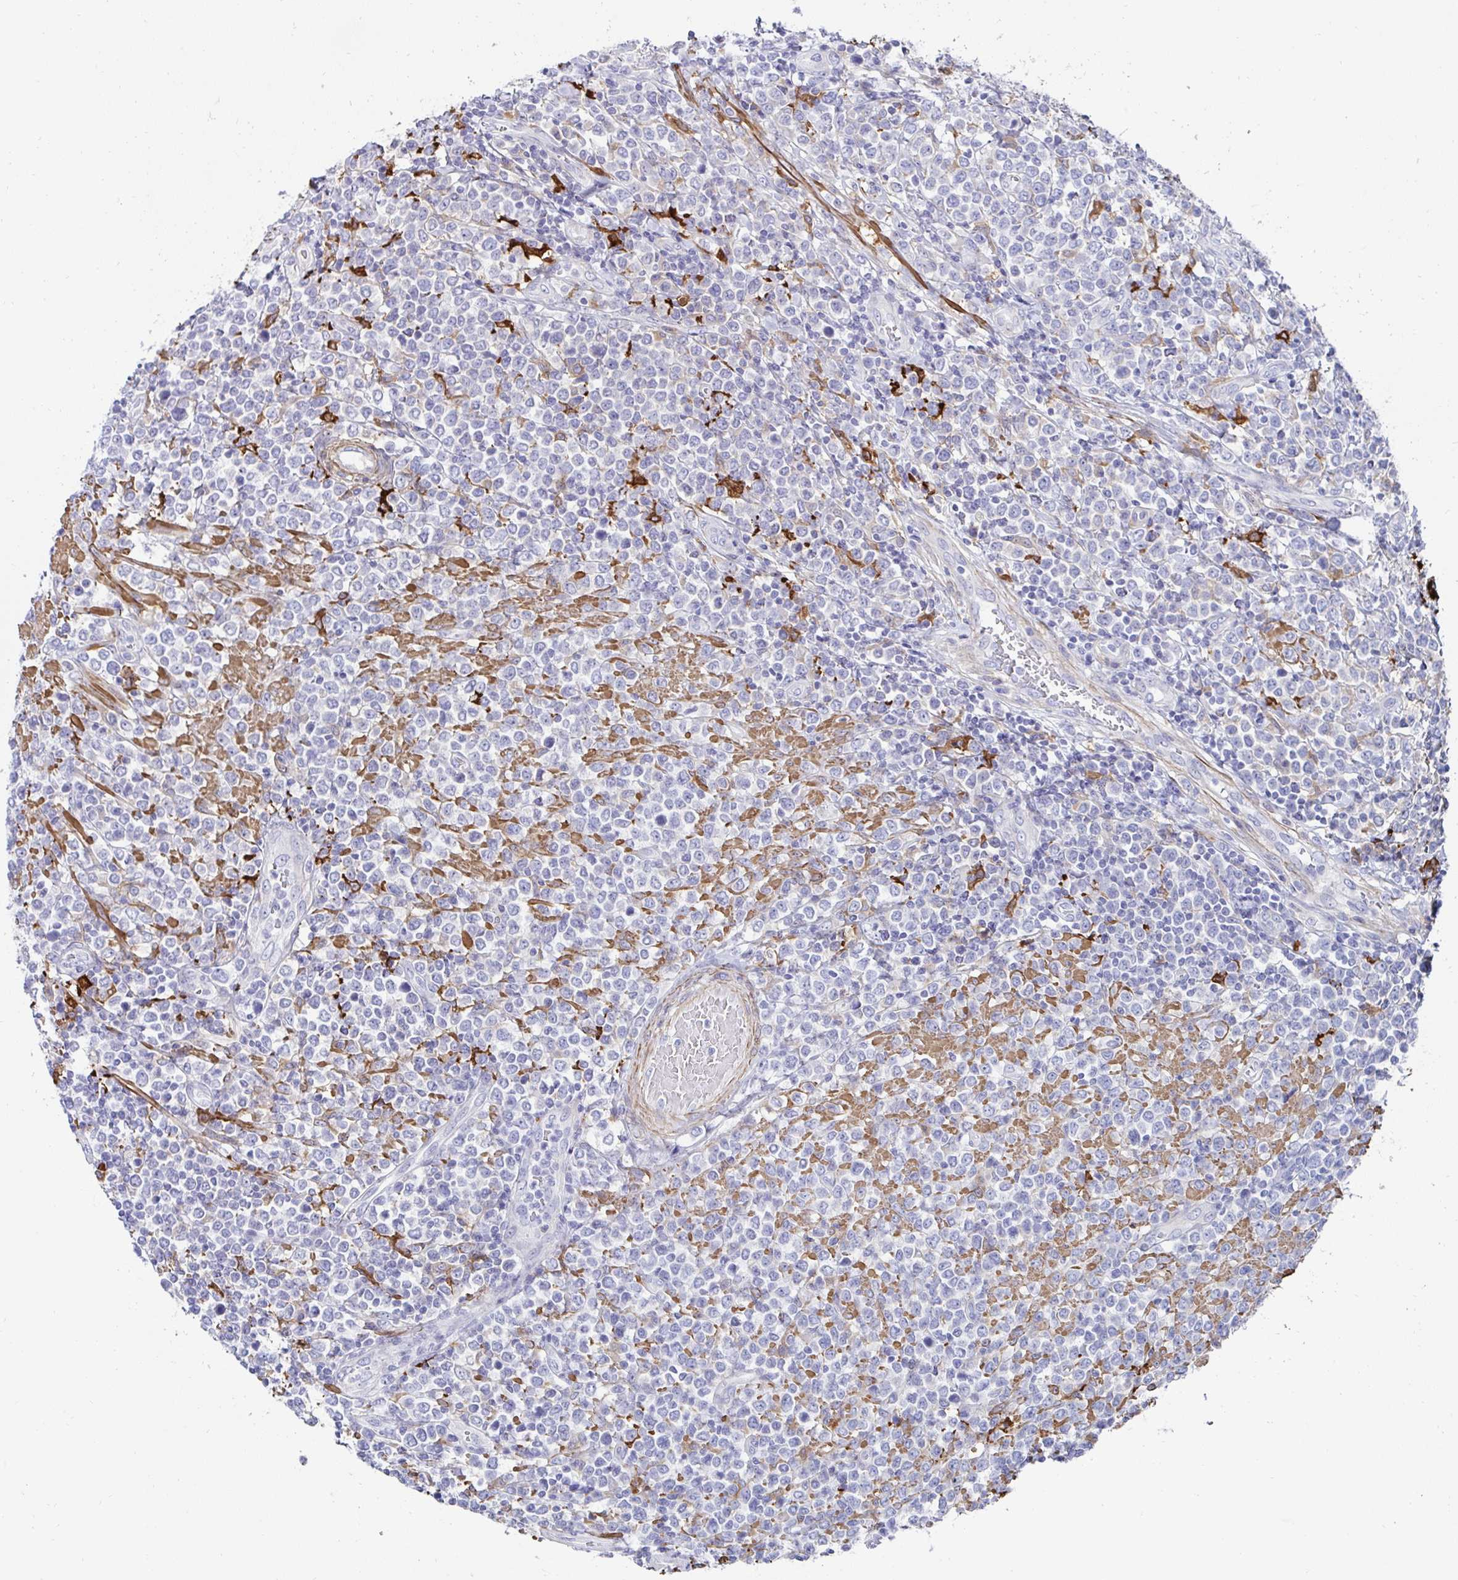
{"staining": {"intensity": "negative", "quantity": "none", "location": "none"}, "tissue": "lymphoma", "cell_type": "Tumor cells", "image_type": "cancer", "snomed": [{"axis": "morphology", "description": "Malignant lymphoma, non-Hodgkin's type, High grade"}, {"axis": "topography", "description": "Soft tissue"}], "caption": "Immunohistochemistry (IHC) image of human high-grade malignant lymphoma, non-Hodgkin's type stained for a protein (brown), which demonstrates no staining in tumor cells. (IHC, brightfield microscopy, high magnification).", "gene": "FBXL13", "patient": {"sex": "female", "age": 56}}